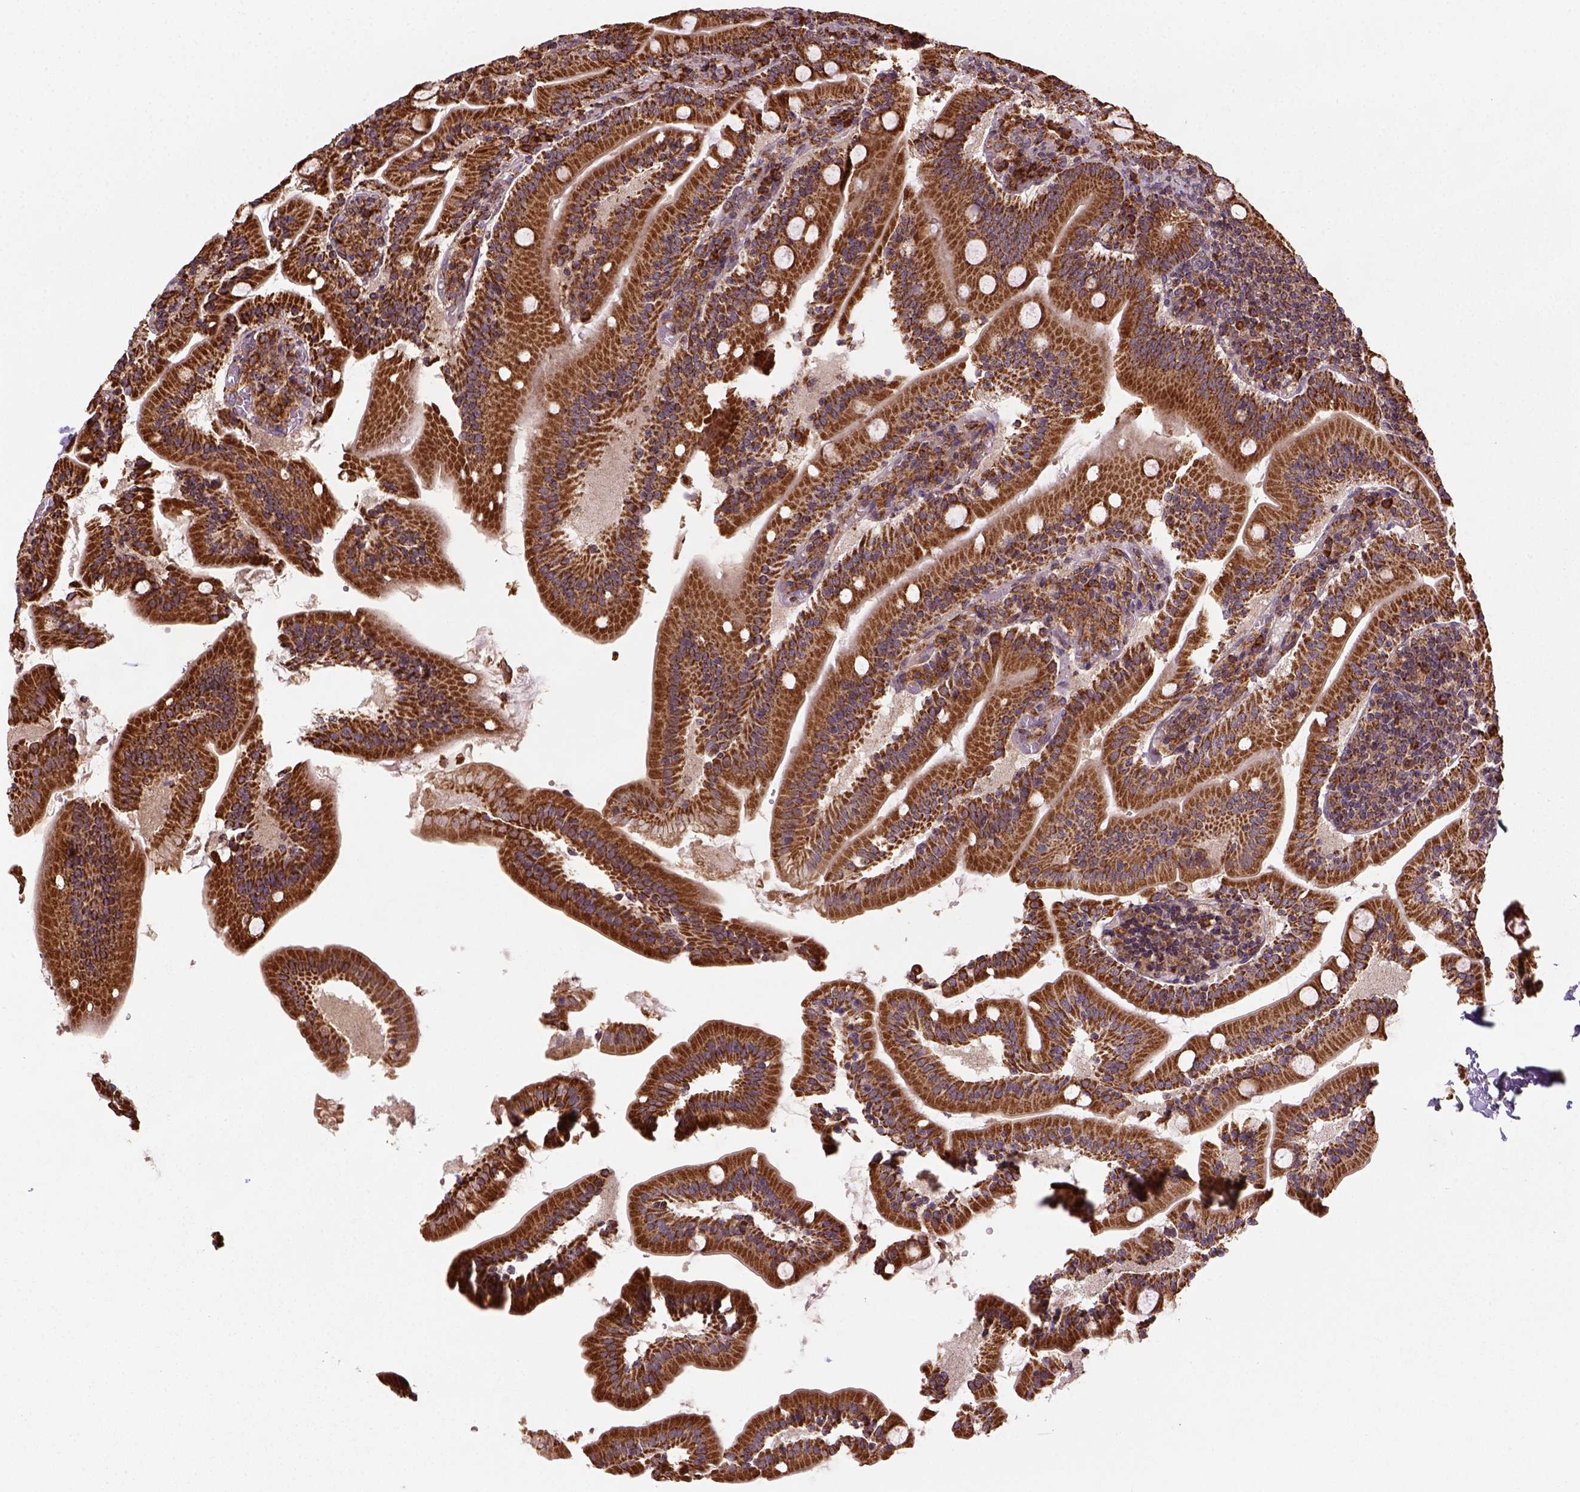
{"staining": {"intensity": "strong", "quantity": ">75%", "location": "cytoplasmic/membranous"}, "tissue": "small intestine", "cell_type": "Glandular cells", "image_type": "normal", "snomed": [{"axis": "morphology", "description": "Normal tissue, NOS"}, {"axis": "topography", "description": "Small intestine"}], "caption": "Immunohistochemistry (IHC) (DAB) staining of benign small intestine displays strong cytoplasmic/membranous protein staining in approximately >75% of glandular cells. (Brightfield microscopy of DAB IHC at high magnification).", "gene": "MAPK8IP3", "patient": {"sex": "male", "age": 37}}